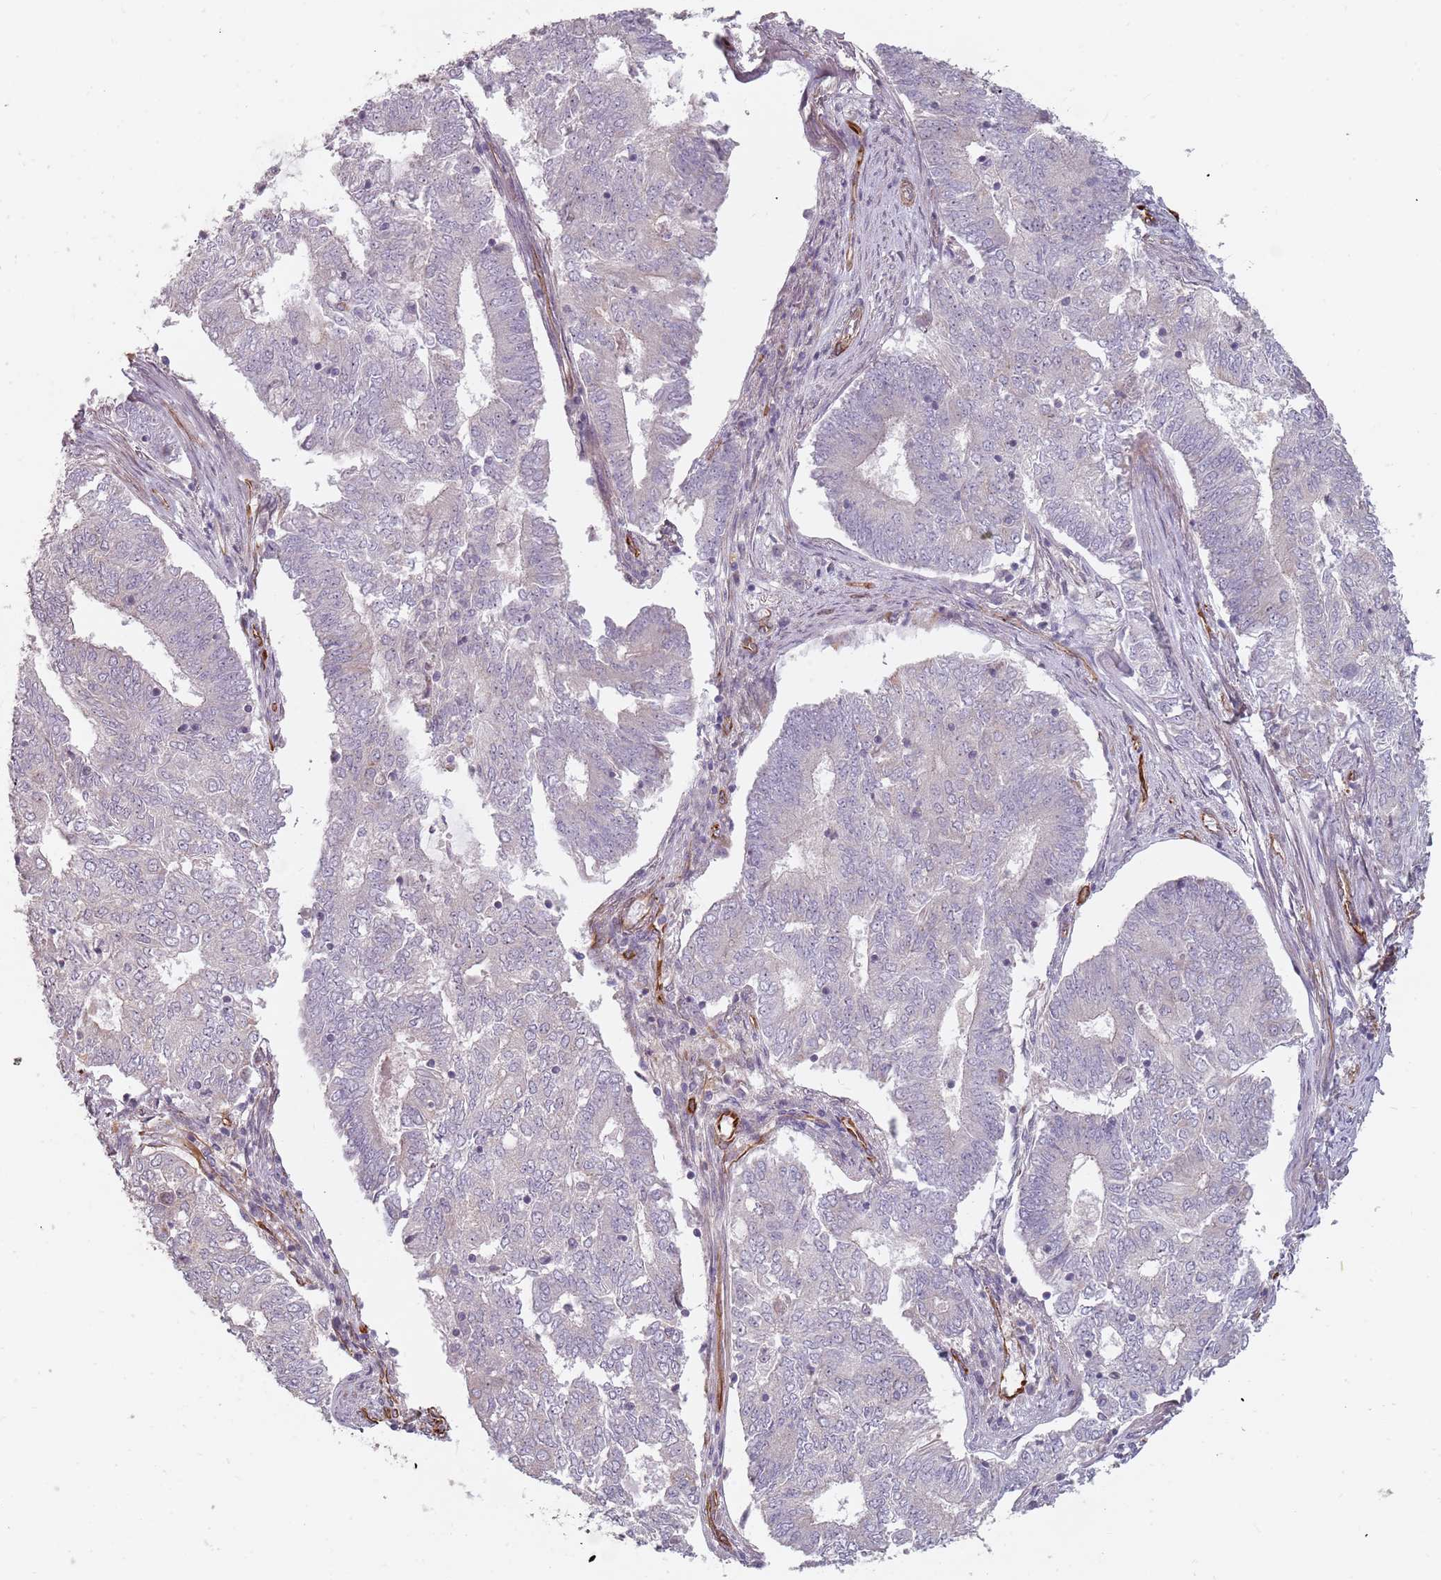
{"staining": {"intensity": "negative", "quantity": "none", "location": "none"}, "tissue": "endometrial cancer", "cell_type": "Tumor cells", "image_type": "cancer", "snomed": [{"axis": "morphology", "description": "Adenocarcinoma, NOS"}, {"axis": "topography", "description": "Endometrium"}], "caption": "IHC of endometrial cancer (adenocarcinoma) demonstrates no positivity in tumor cells.", "gene": "GAS2L3", "patient": {"sex": "female", "age": 62}}